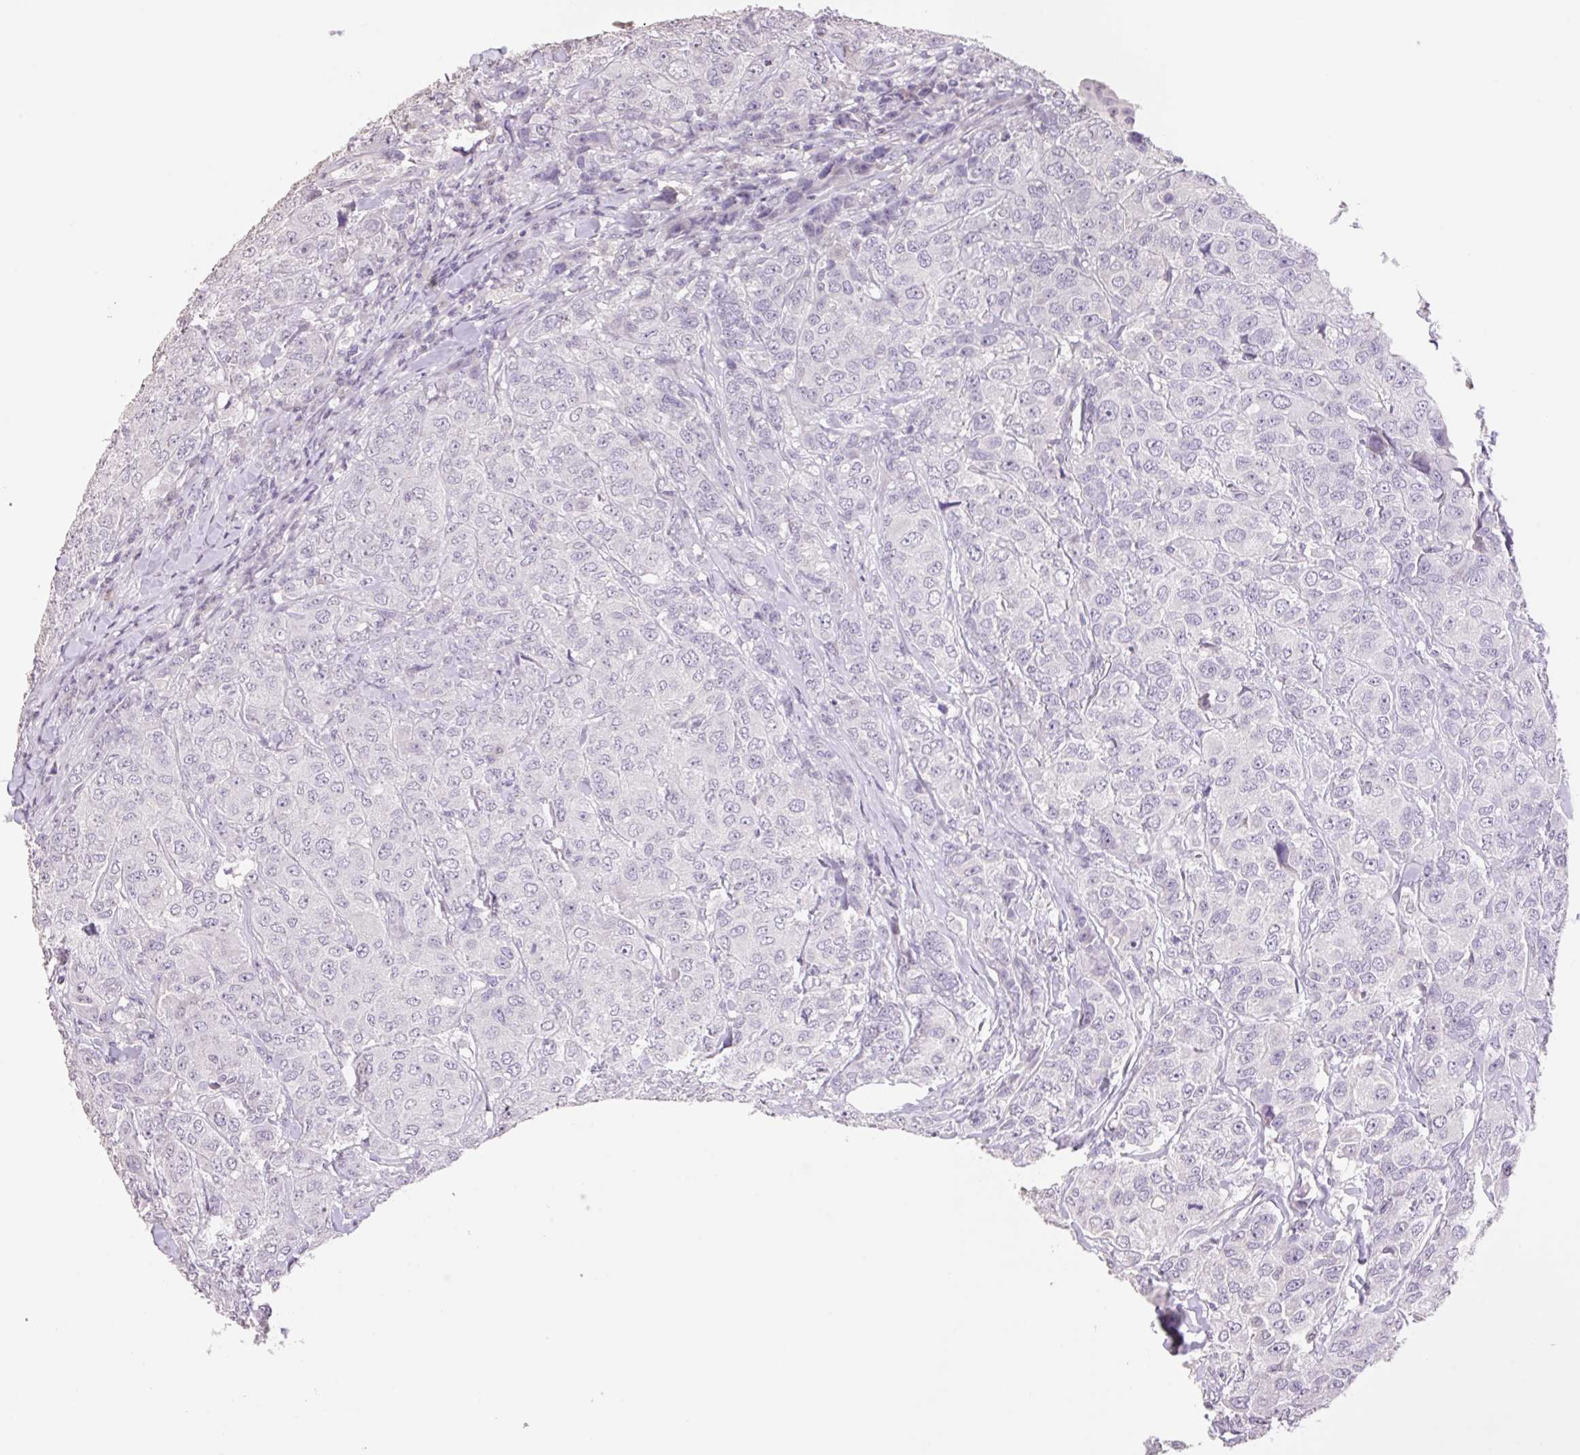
{"staining": {"intensity": "negative", "quantity": "none", "location": "none"}, "tissue": "breast cancer", "cell_type": "Tumor cells", "image_type": "cancer", "snomed": [{"axis": "morphology", "description": "Duct carcinoma"}, {"axis": "topography", "description": "Breast"}], "caption": "Micrograph shows no protein positivity in tumor cells of breast cancer tissue.", "gene": "HCRTR2", "patient": {"sex": "female", "age": 43}}